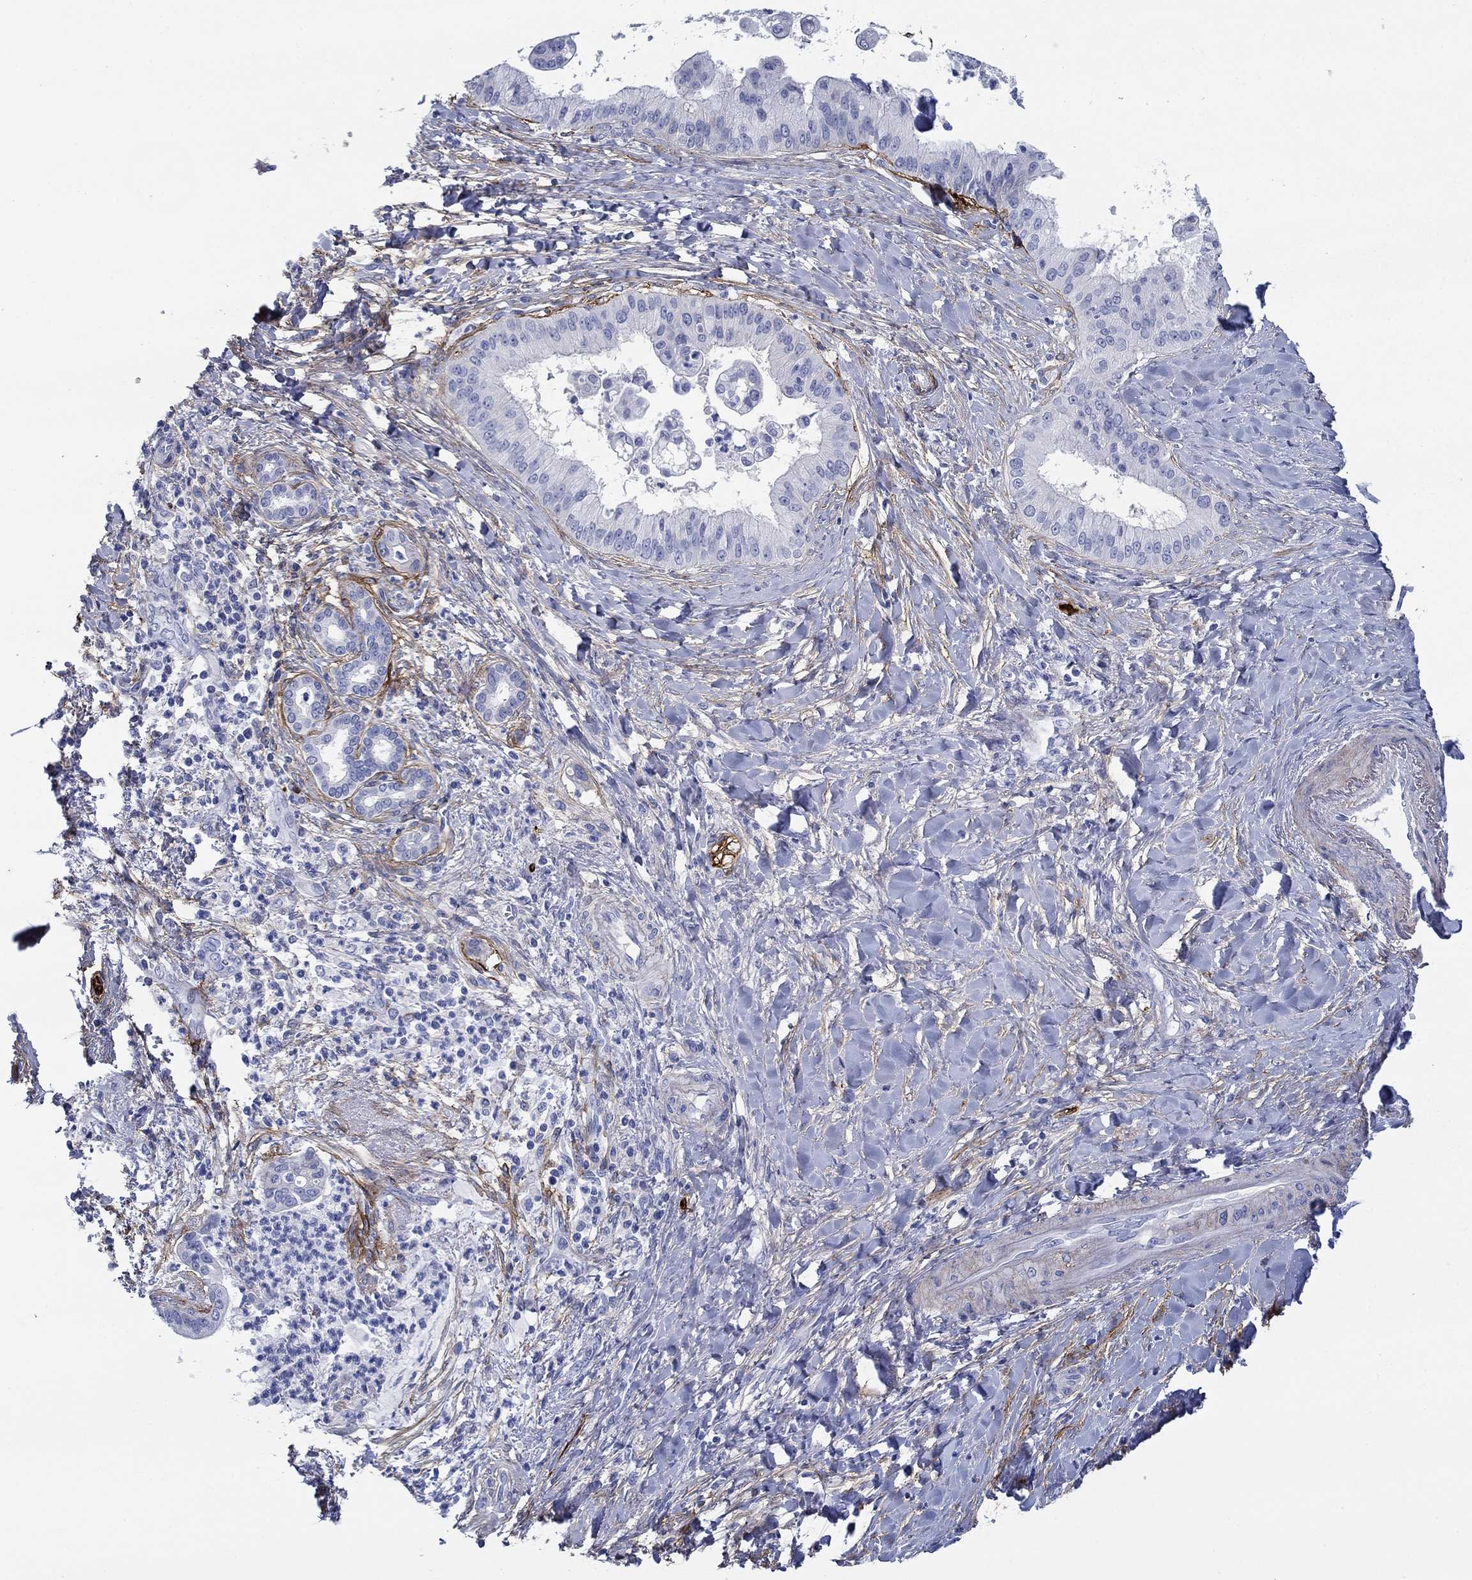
{"staining": {"intensity": "negative", "quantity": "none", "location": "none"}, "tissue": "liver cancer", "cell_type": "Tumor cells", "image_type": "cancer", "snomed": [{"axis": "morphology", "description": "Cholangiocarcinoma"}, {"axis": "topography", "description": "Liver"}], "caption": "High power microscopy micrograph of an immunohistochemistry histopathology image of liver cholangiocarcinoma, revealing no significant positivity in tumor cells.", "gene": "GPC1", "patient": {"sex": "female", "age": 54}}